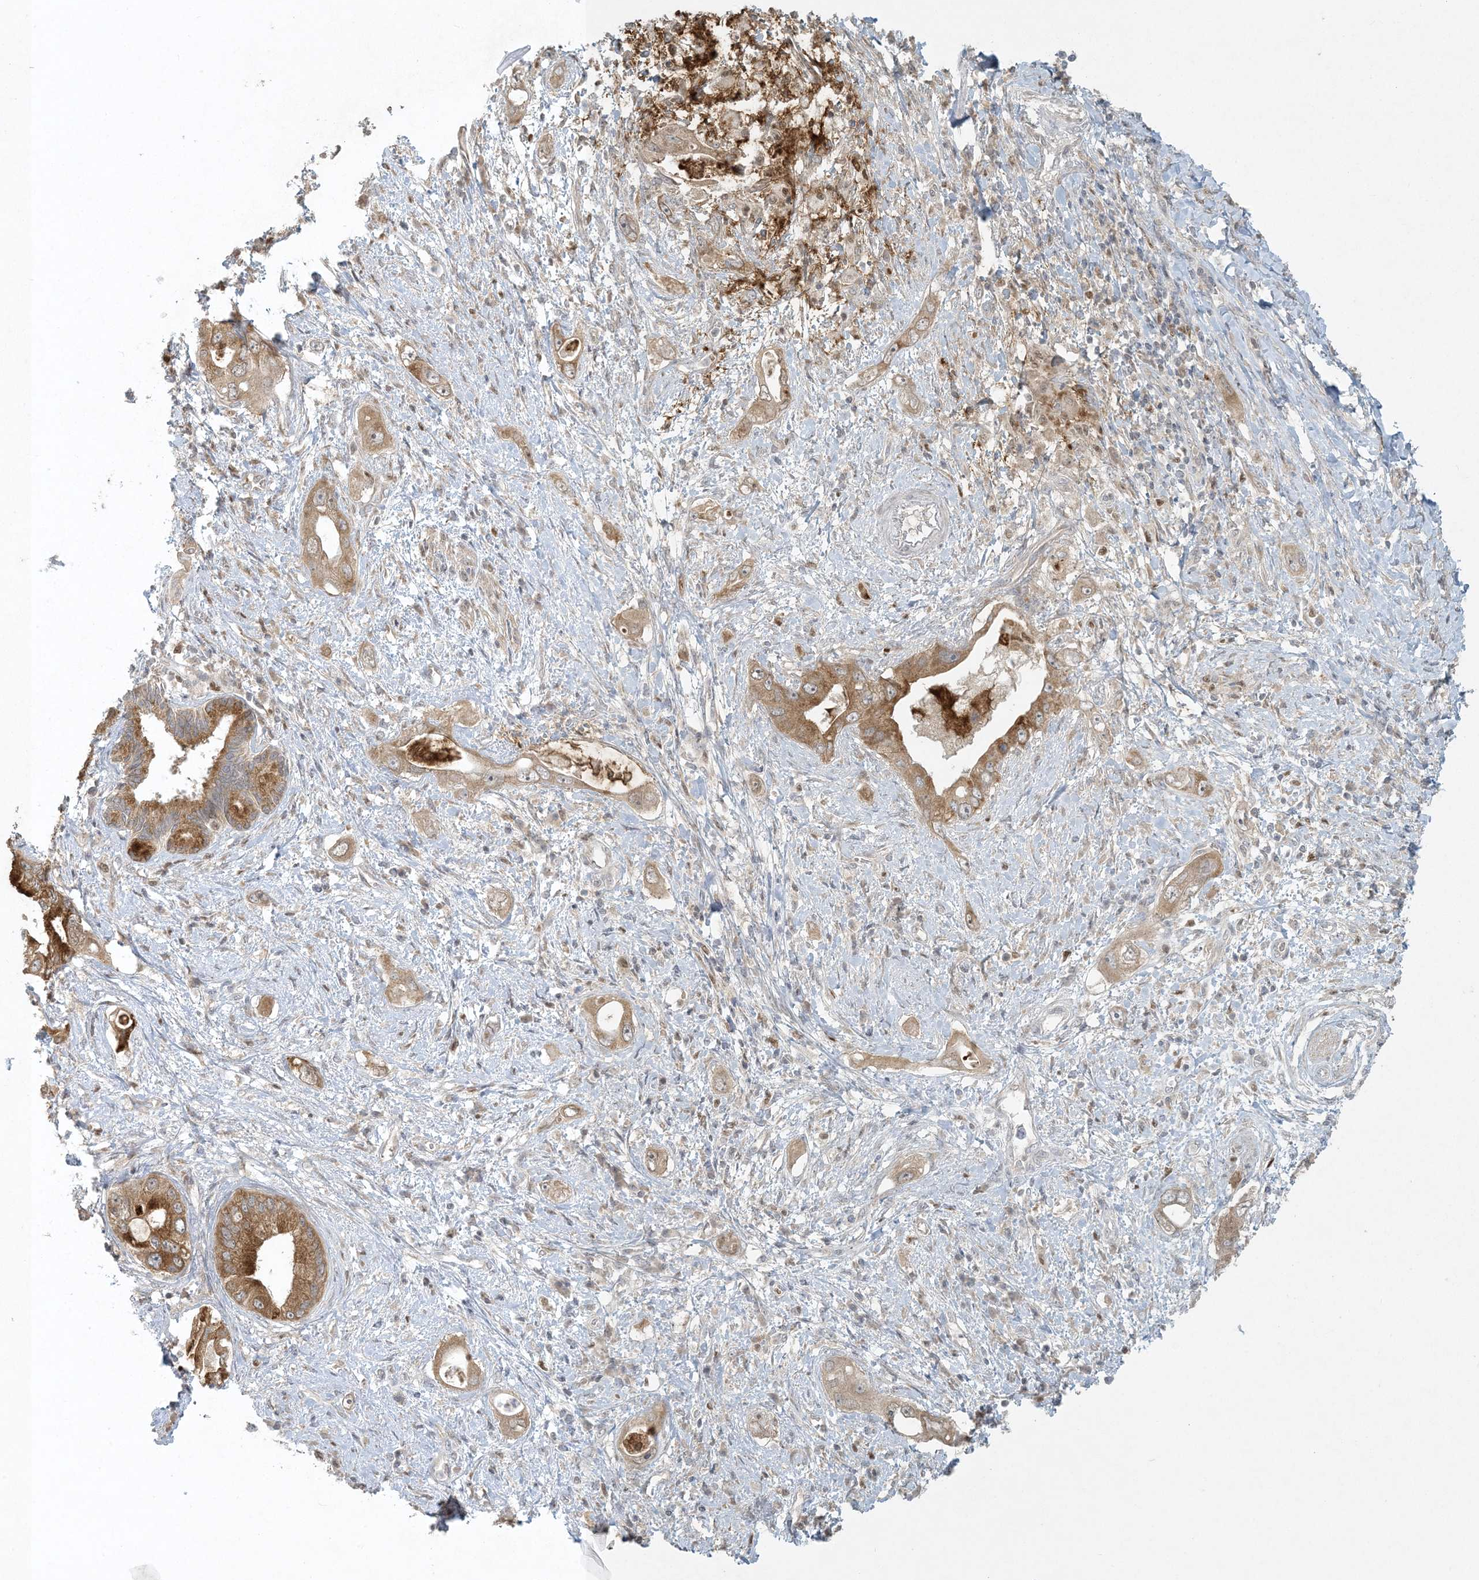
{"staining": {"intensity": "moderate", "quantity": ">75%", "location": "cytoplasmic/membranous"}, "tissue": "pancreatic cancer", "cell_type": "Tumor cells", "image_type": "cancer", "snomed": [{"axis": "morphology", "description": "Inflammation, NOS"}, {"axis": "morphology", "description": "Adenocarcinoma, NOS"}, {"axis": "topography", "description": "Pancreas"}], "caption": "A brown stain shows moderate cytoplasmic/membranous expression of a protein in human pancreatic cancer tumor cells. (DAB IHC with brightfield microscopy, high magnification).", "gene": "CTDNEP1", "patient": {"sex": "female", "age": 56}}